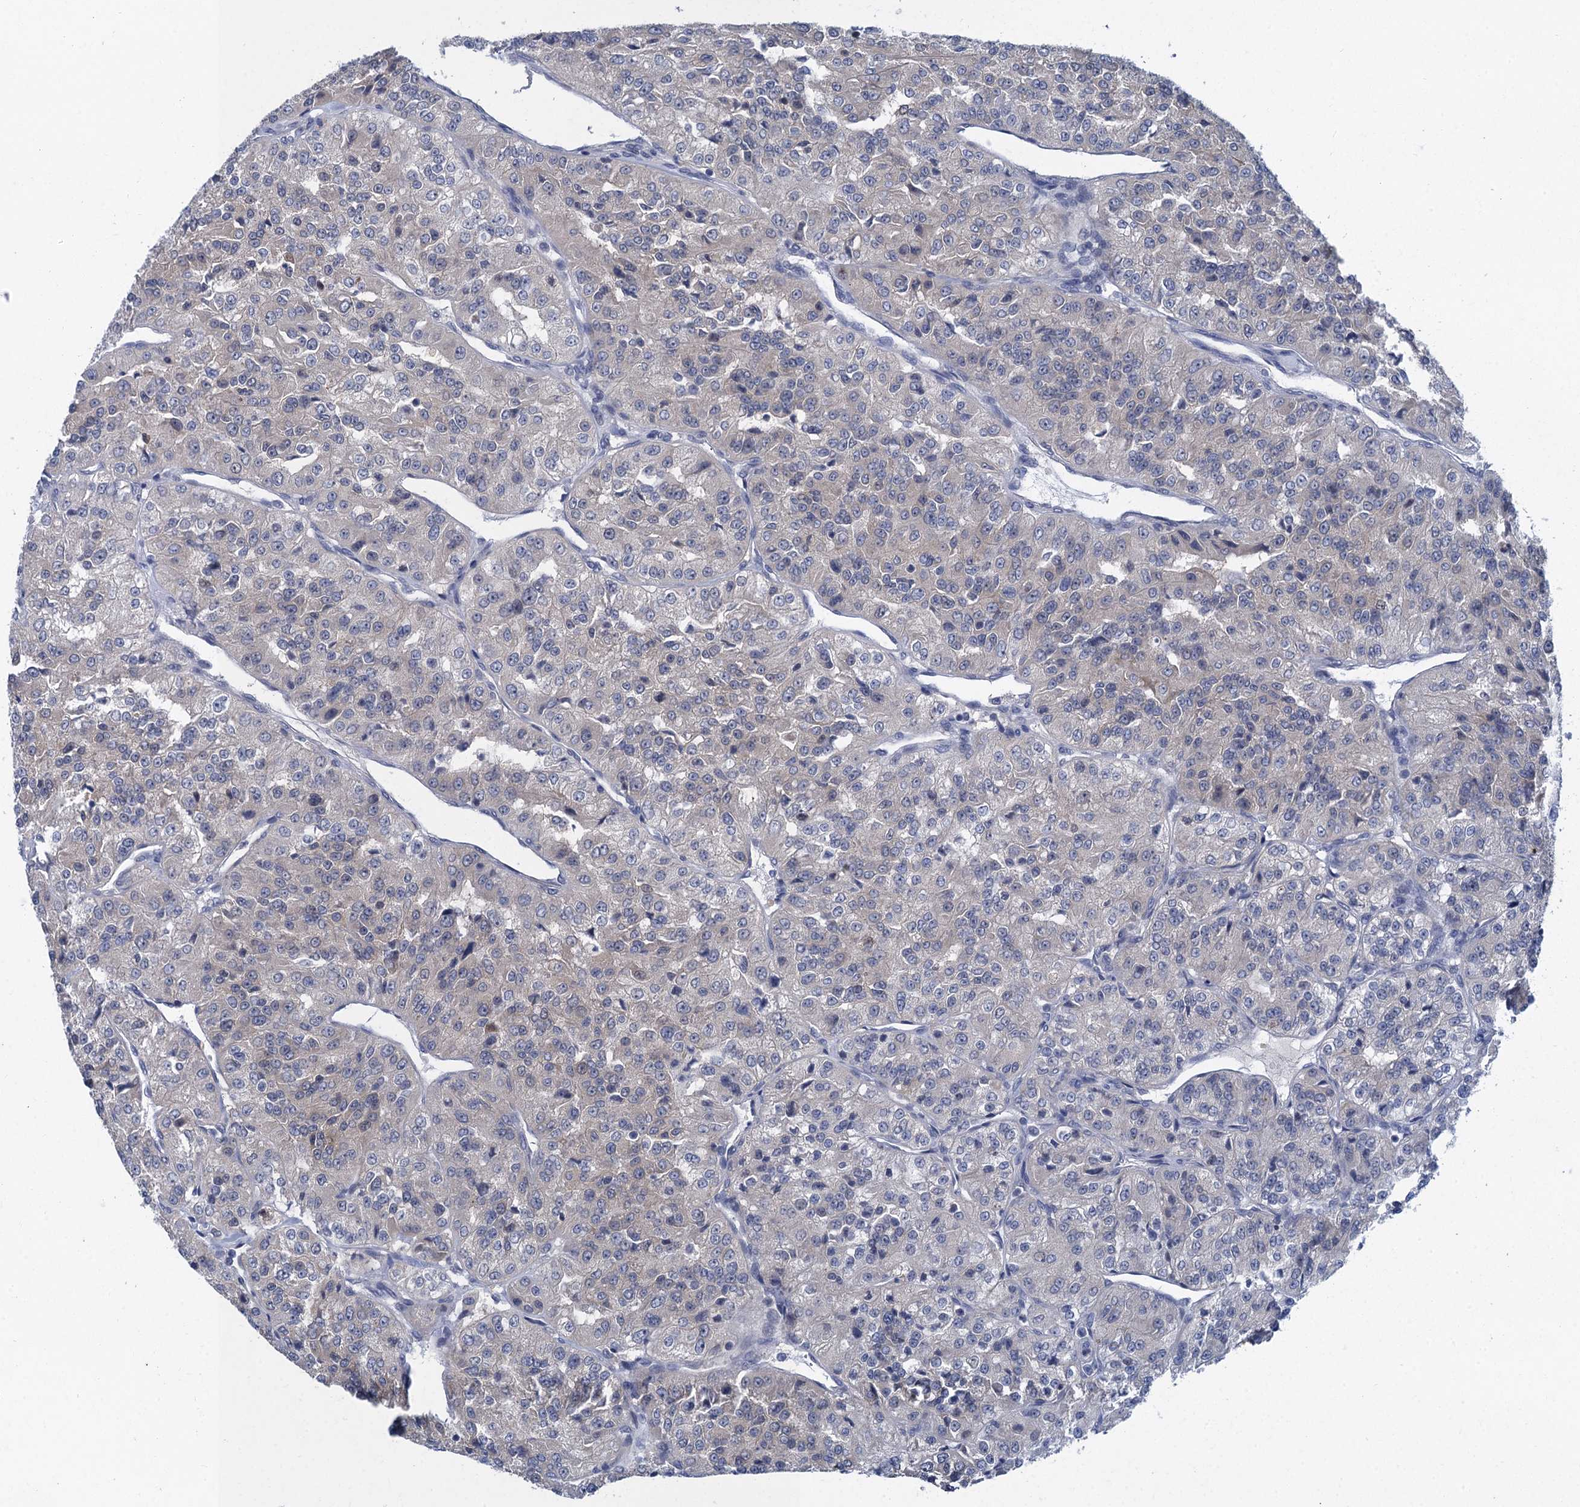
{"staining": {"intensity": "negative", "quantity": "none", "location": "none"}, "tissue": "renal cancer", "cell_type": "Tumor cells", "image_type": "cancer", "snomed": [{"axis": "morphology", "description": "Adenocarcinoma, NOS"}, {"axis": "topography", "description": "Kidney"}], "caption": "Protein analysis of adenocarcinoma (renal) exhibits no significant staining in tumor cells. Brightfield microscopy of immunohistochemistry (IHC) stained with DAB (brown) and hematoxylin (blue), captured at high magnification.", "gene": "MRFAP1", "patient": {"sex": "female", "age": 63}}